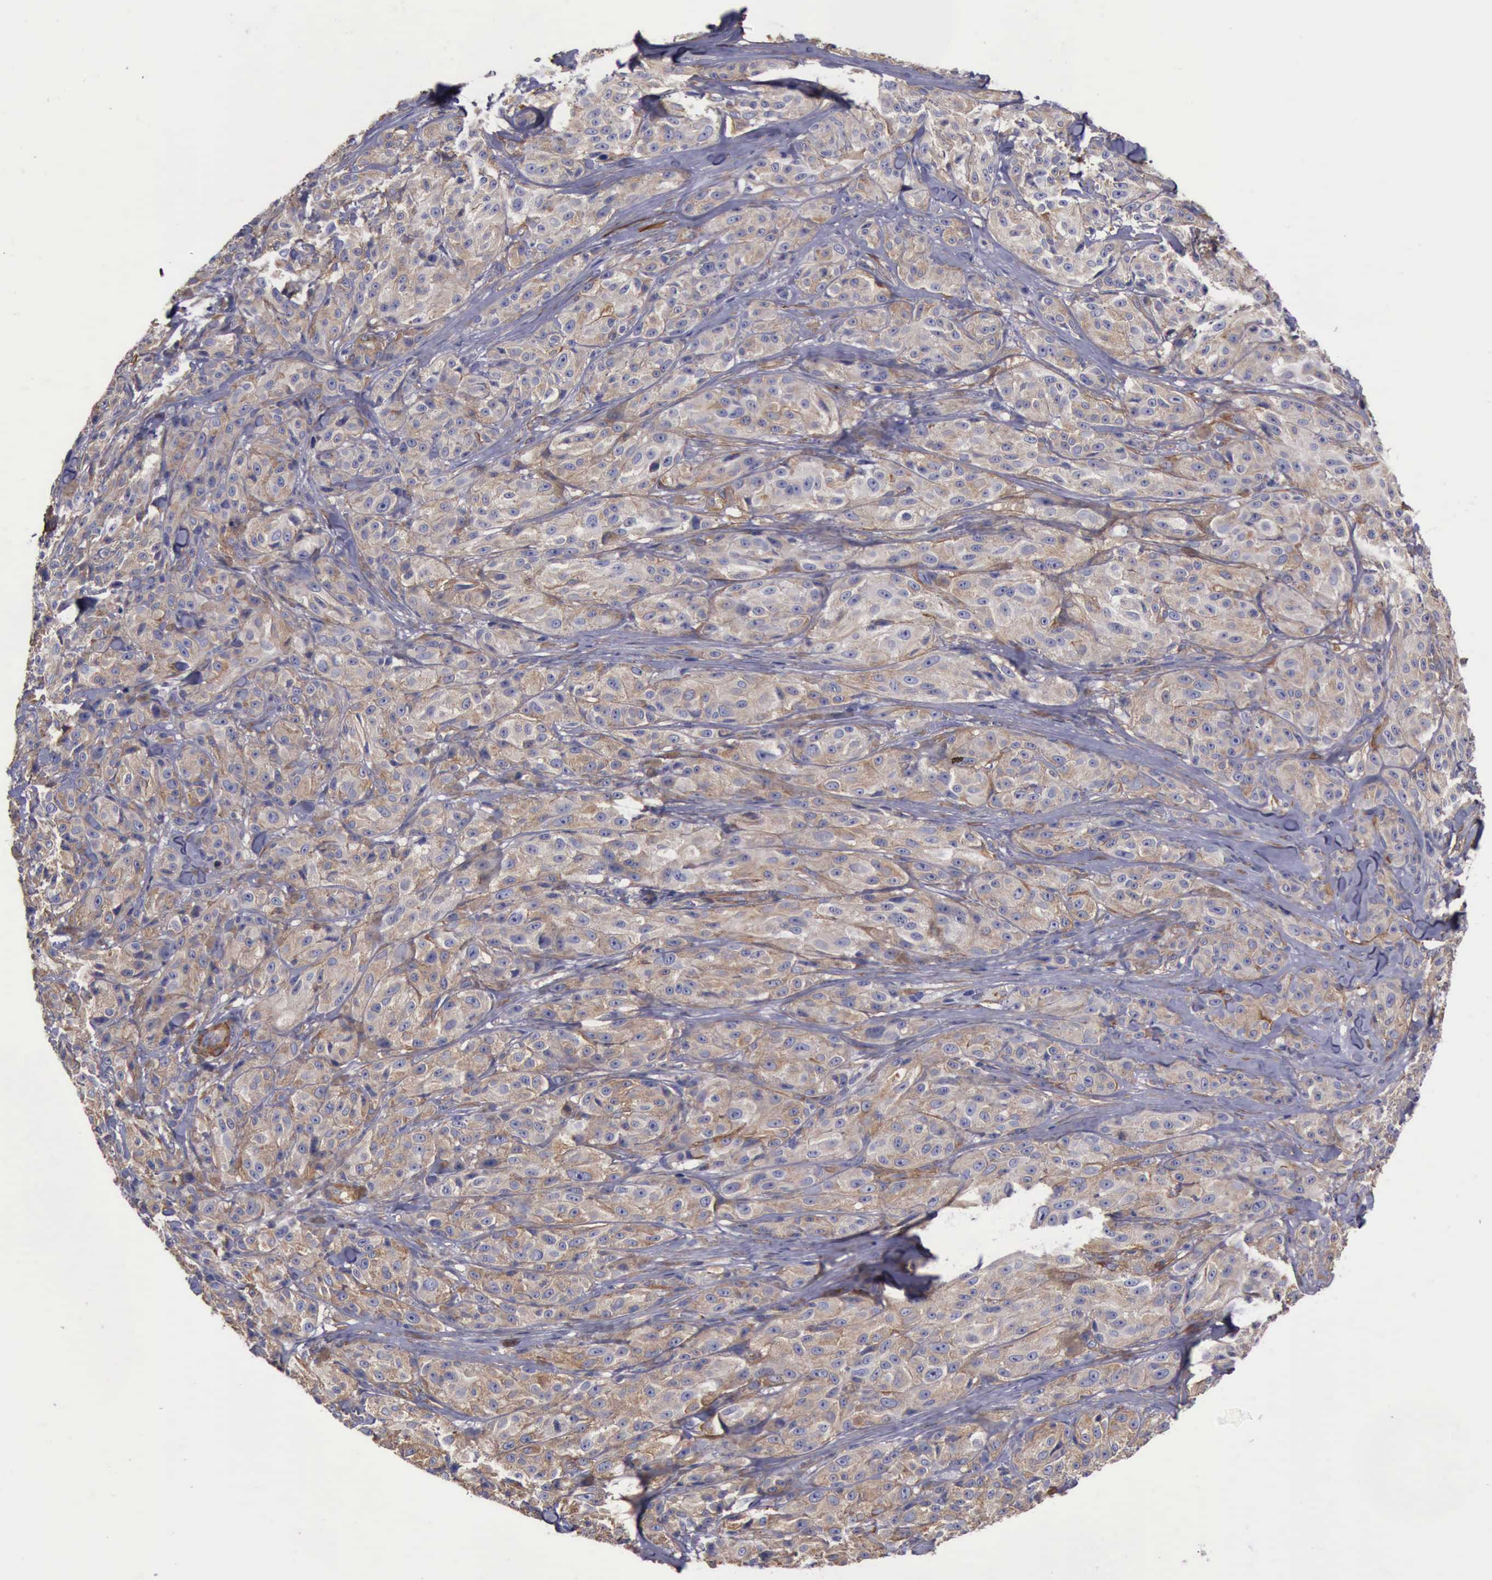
{"staining": {"intensity": "weak", "quantity": ">75%", "location": "cytoplasmic/membranous"}, "tissue": "melanoma", "cell_type": "Tumor cells", "image_type": "cancer", "snomed": [{"axis": "morphology", "description": "Malignant melanoma, NOS"}, {"axis": "topography", "description": "Skin"}], "caption": "An image of human melanoma stained for a protein shows weak cytoplasmic/membranous brown staining in tumor cells.", "gene": "FLNA", "patient": {"sex": "male", "age": 56}}